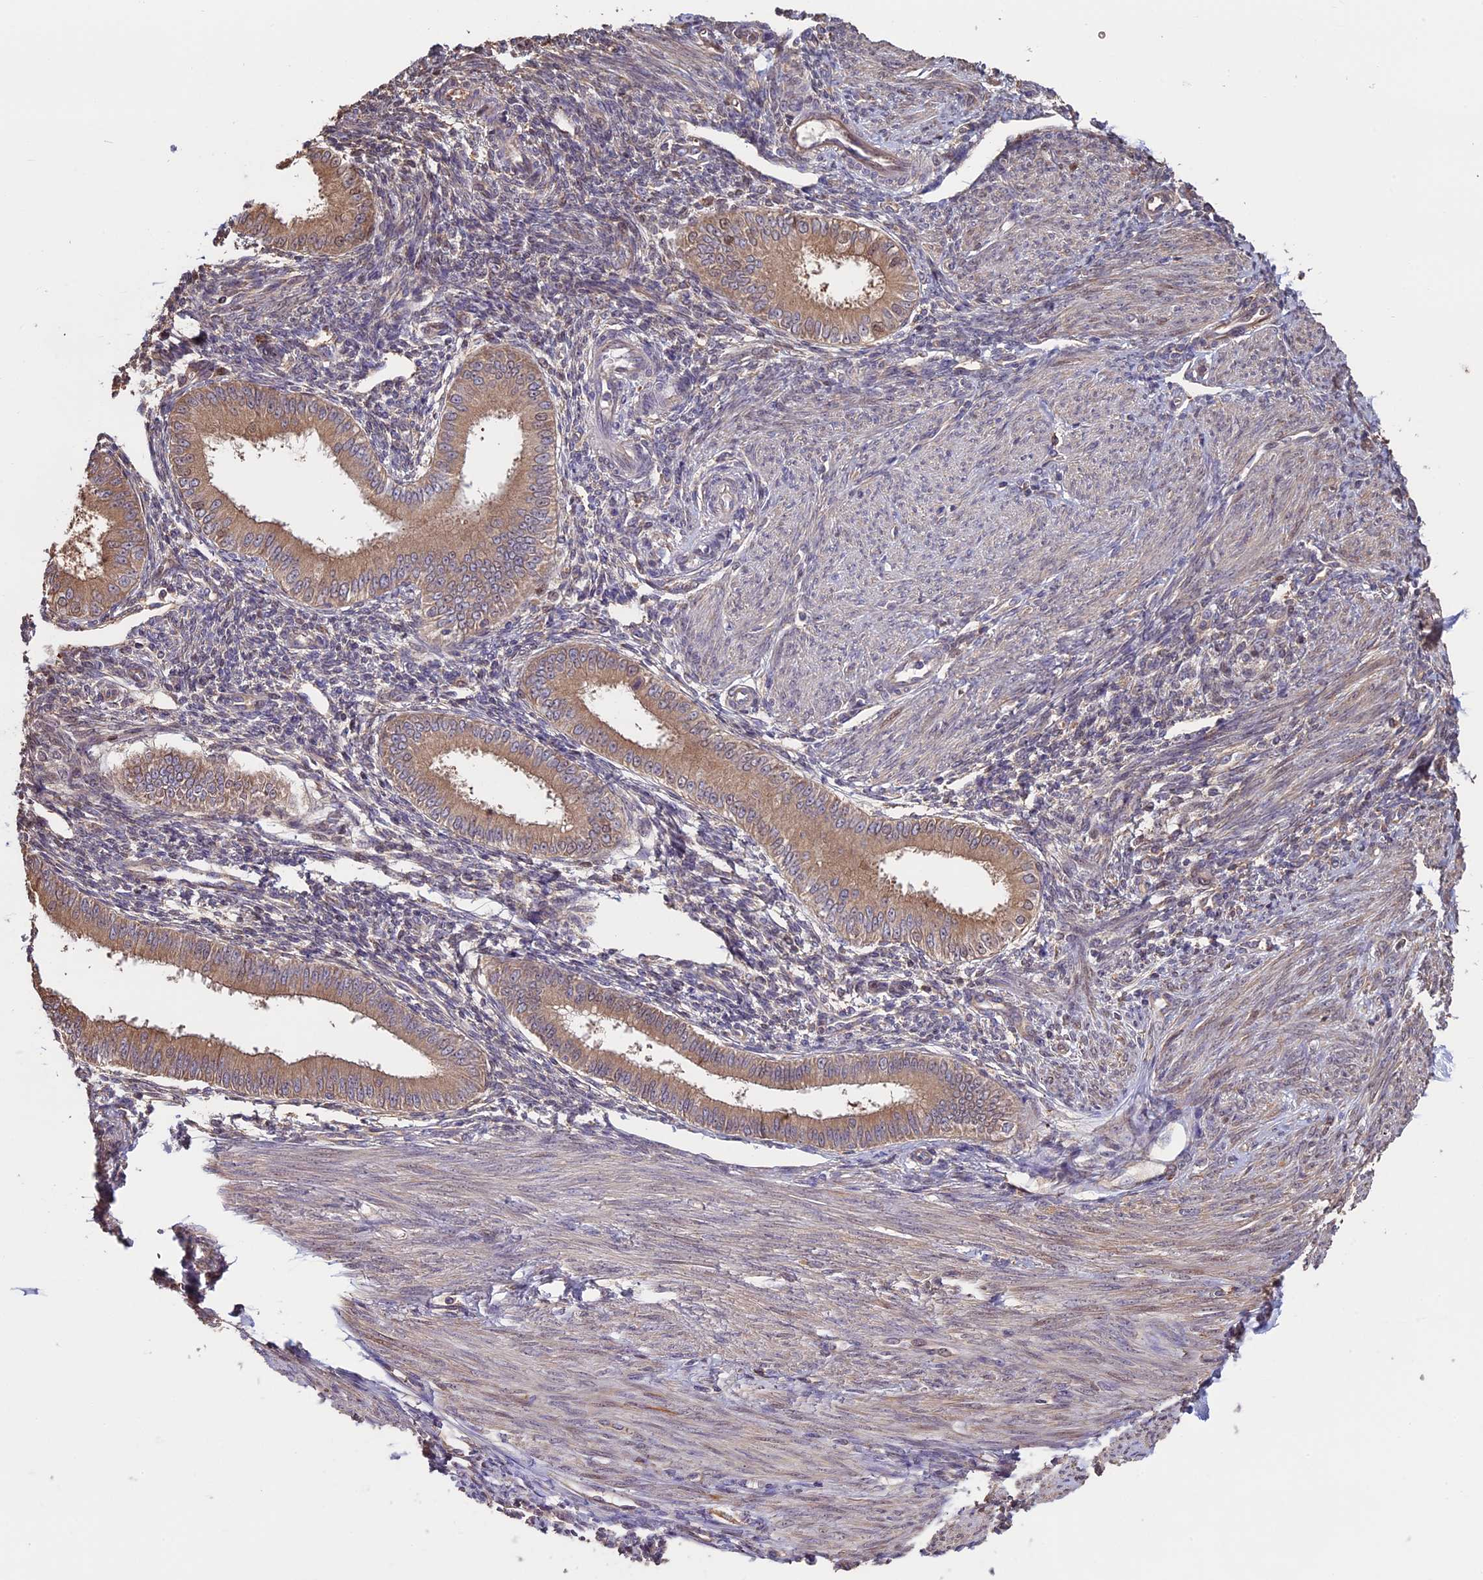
{"staining": {"intensity": "weak", "quantity": "<25%", "location": "cytoplasmic/membranous"}, "tissue": "endometrium", "cell_type": "Cells in endometrial stroma", "image_type": "normal", "snomed": [{"axis": "morphology", "description": "Normal tissue, NOS"}, {"axis": "topography", "description": "Uterus"}, {"axis": "topography", "description": "Endometrium"}], "caption": "Immunohistochemistry (IHC) of benign human endometrium demonstrates no expression in cells in endometrial stroma. (Stains: DAB (3,3'-diaminobenzidine) immunohistochemistry (IHC) with hematoxylin counter stain, Microscopy: brightfield microscopy at high magnification).", "gene": "VWA3A", "patient": {"sex": "female", "age": 48}}